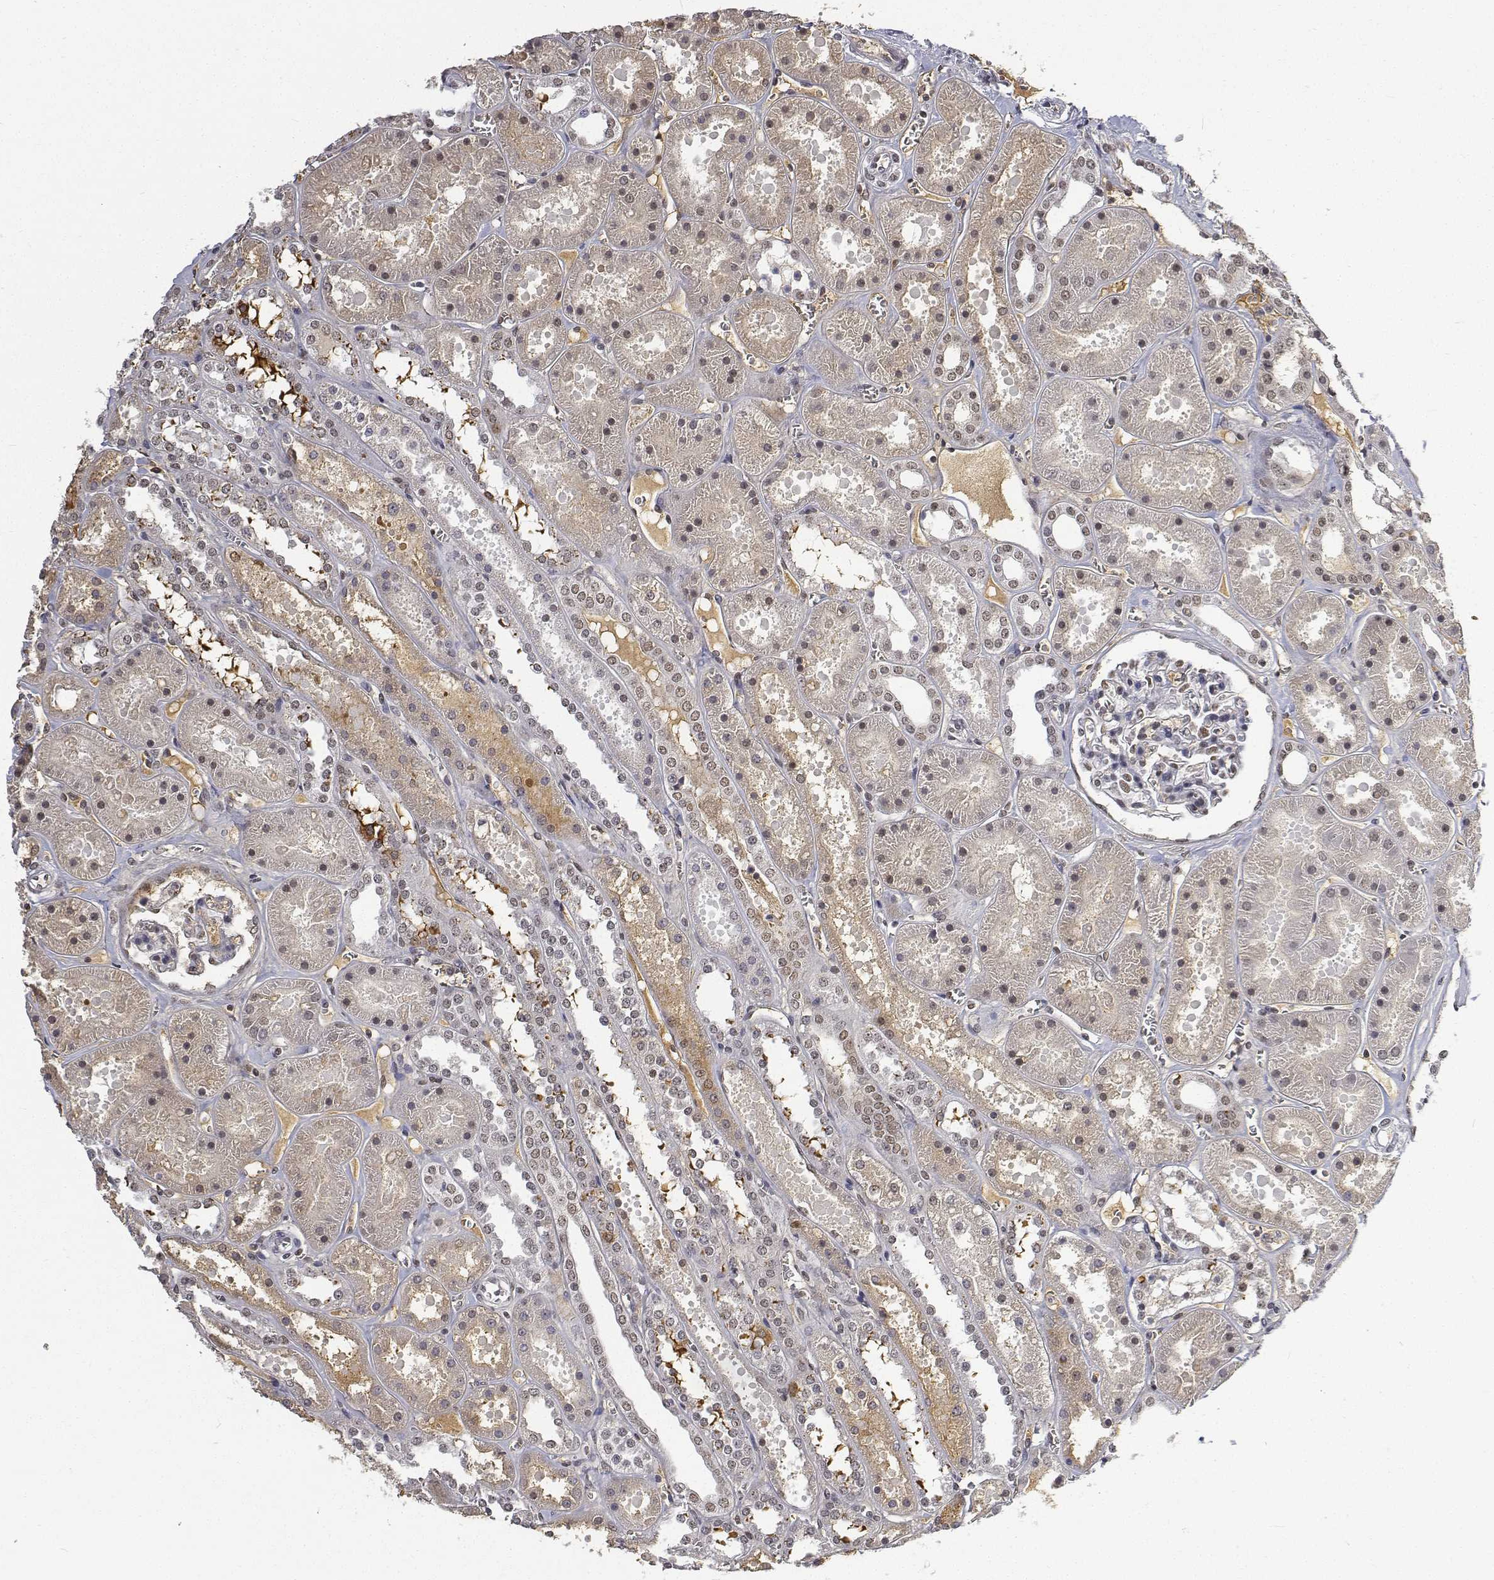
{"staining": {"intensity": "moderate", "quantity": ">75%", "location": "nuclear"}, "tissue": "kidney", "cell_type": "Cells in glomeruli", "image_type": "normal", "snomed": [{"axis": "morphology", "description": "Normal tissue, NOS"}, {"axis": "topography", "description": "Kidney"}], "caption": "Human kidney stained with a brown dye displays moderate nuclear positive positivity in approximately >75% of cells in glomeruli.", "gene": "ATRX", "patient": {"sex": "female", "age": 41}}